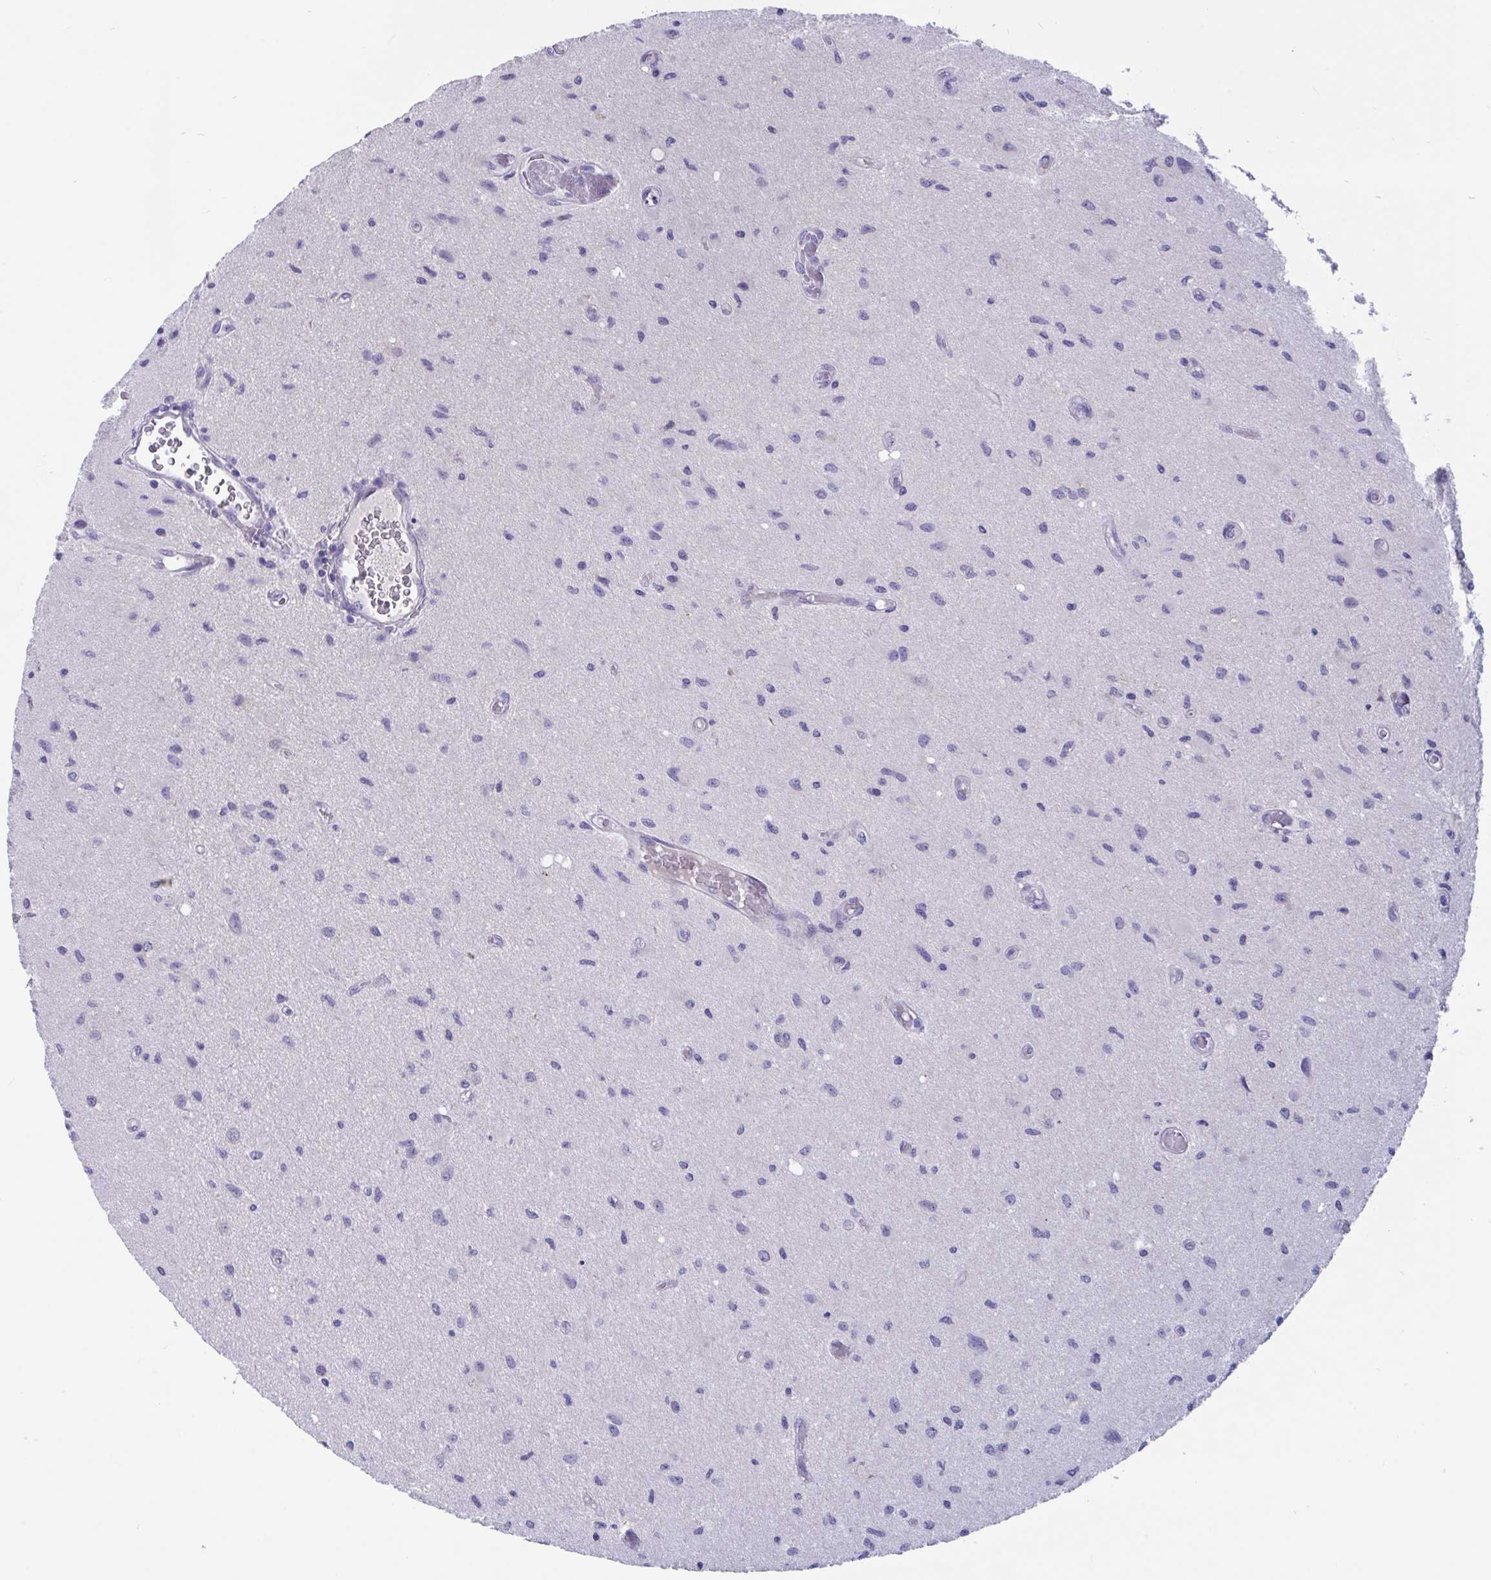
{"staining": {"intensity": "negative", "quantity": "none", "location": "none"}, "tissue": "glioma", "cell_type": "Tumor cells", "image_type": "cancer", "snomed": [{"axis": "morphology", "description": "Glioma, malignant, High grade"}, {"axis": "topography", "description": "Brain"}], "caption": "IHC histopathology image of human glioma stained for a protein (brown), which exhibits no positivity in tumor cells. (DAB (3,3'-diaminobenzidine) immunohistochemistry, high magnification).", "gene": "DTX3", "patient": {"sex": "male", "age": 67}}